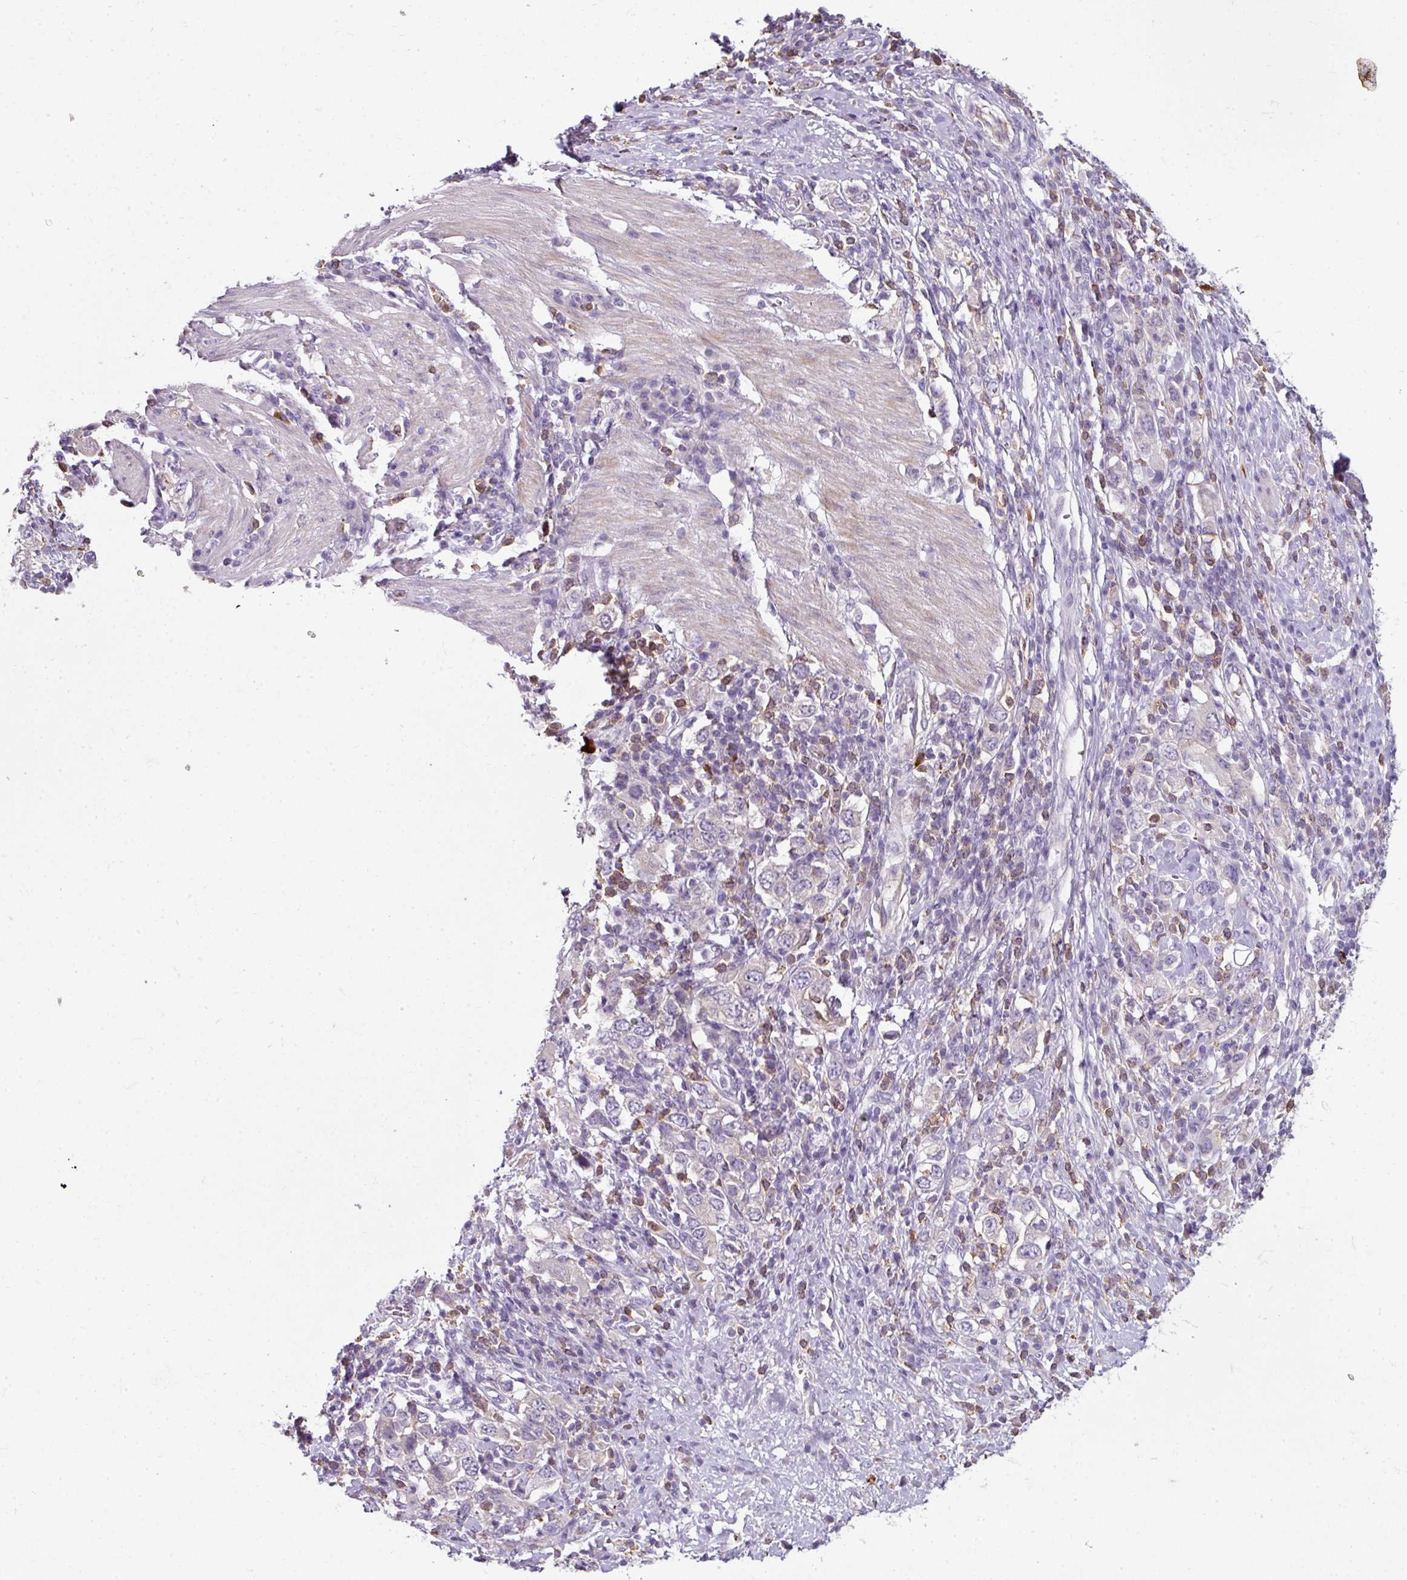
{"staining": {"intensity": "negative", "quantity": "none", "location": "none"}, "tissue": "stomach cancer", "cell_type": "Tumor cells", "image_type": "cancer", "snomed": [{"axis": "morphology", "description": "Adenocarcinoma, NOS"}, {"axis": "topography", "description": "Stomach, upper"}, {"axis": "topography", "description": "Stomach"}], "caption": "Tumor cells show no significant protein staining in stomach cancer (adenocarcinoma).", "gene": "FHAD1", "patient": {"sex": "male", "age": 62}}